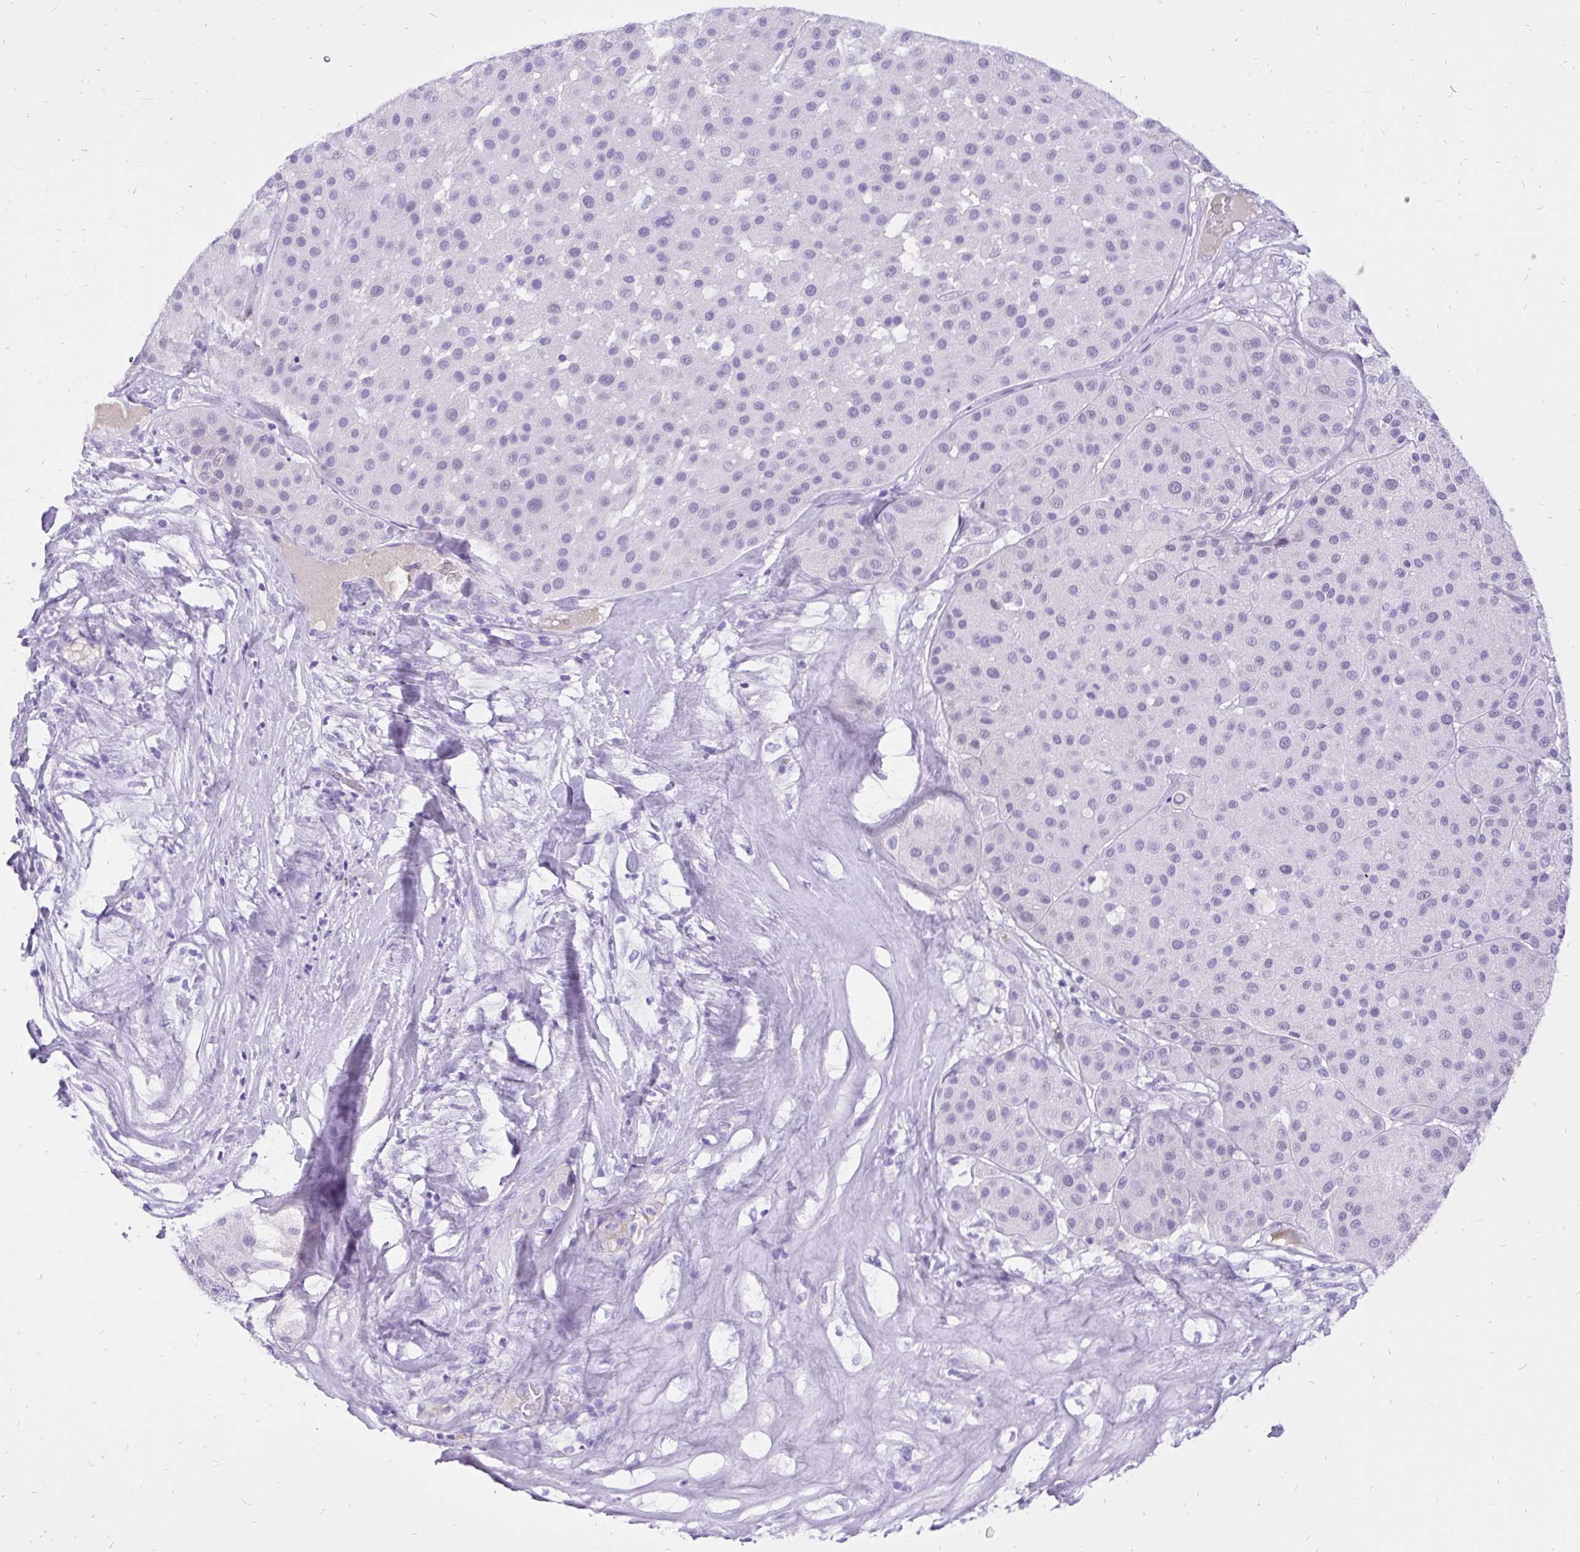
{"staining": {"intensity": "negative", "quantity": "none", "location": "none"}, "tissue": "melanoma", "cell_type": "Tumor cells", "image_type": "cancer", "snomed": [{"axis": "morphology", "description": "Malignant melanoma, Metastatic site"}, {"axis": "topography", "description": "Smooth muscle"}], "caption": "This is an immunohistochemistry (IHC) photomicrograph of malignant melanoma (metastatic site). There is no positivity in tumor cells.", "gene": "KRT13", "patient": {"sex": "male", "age": 41}}